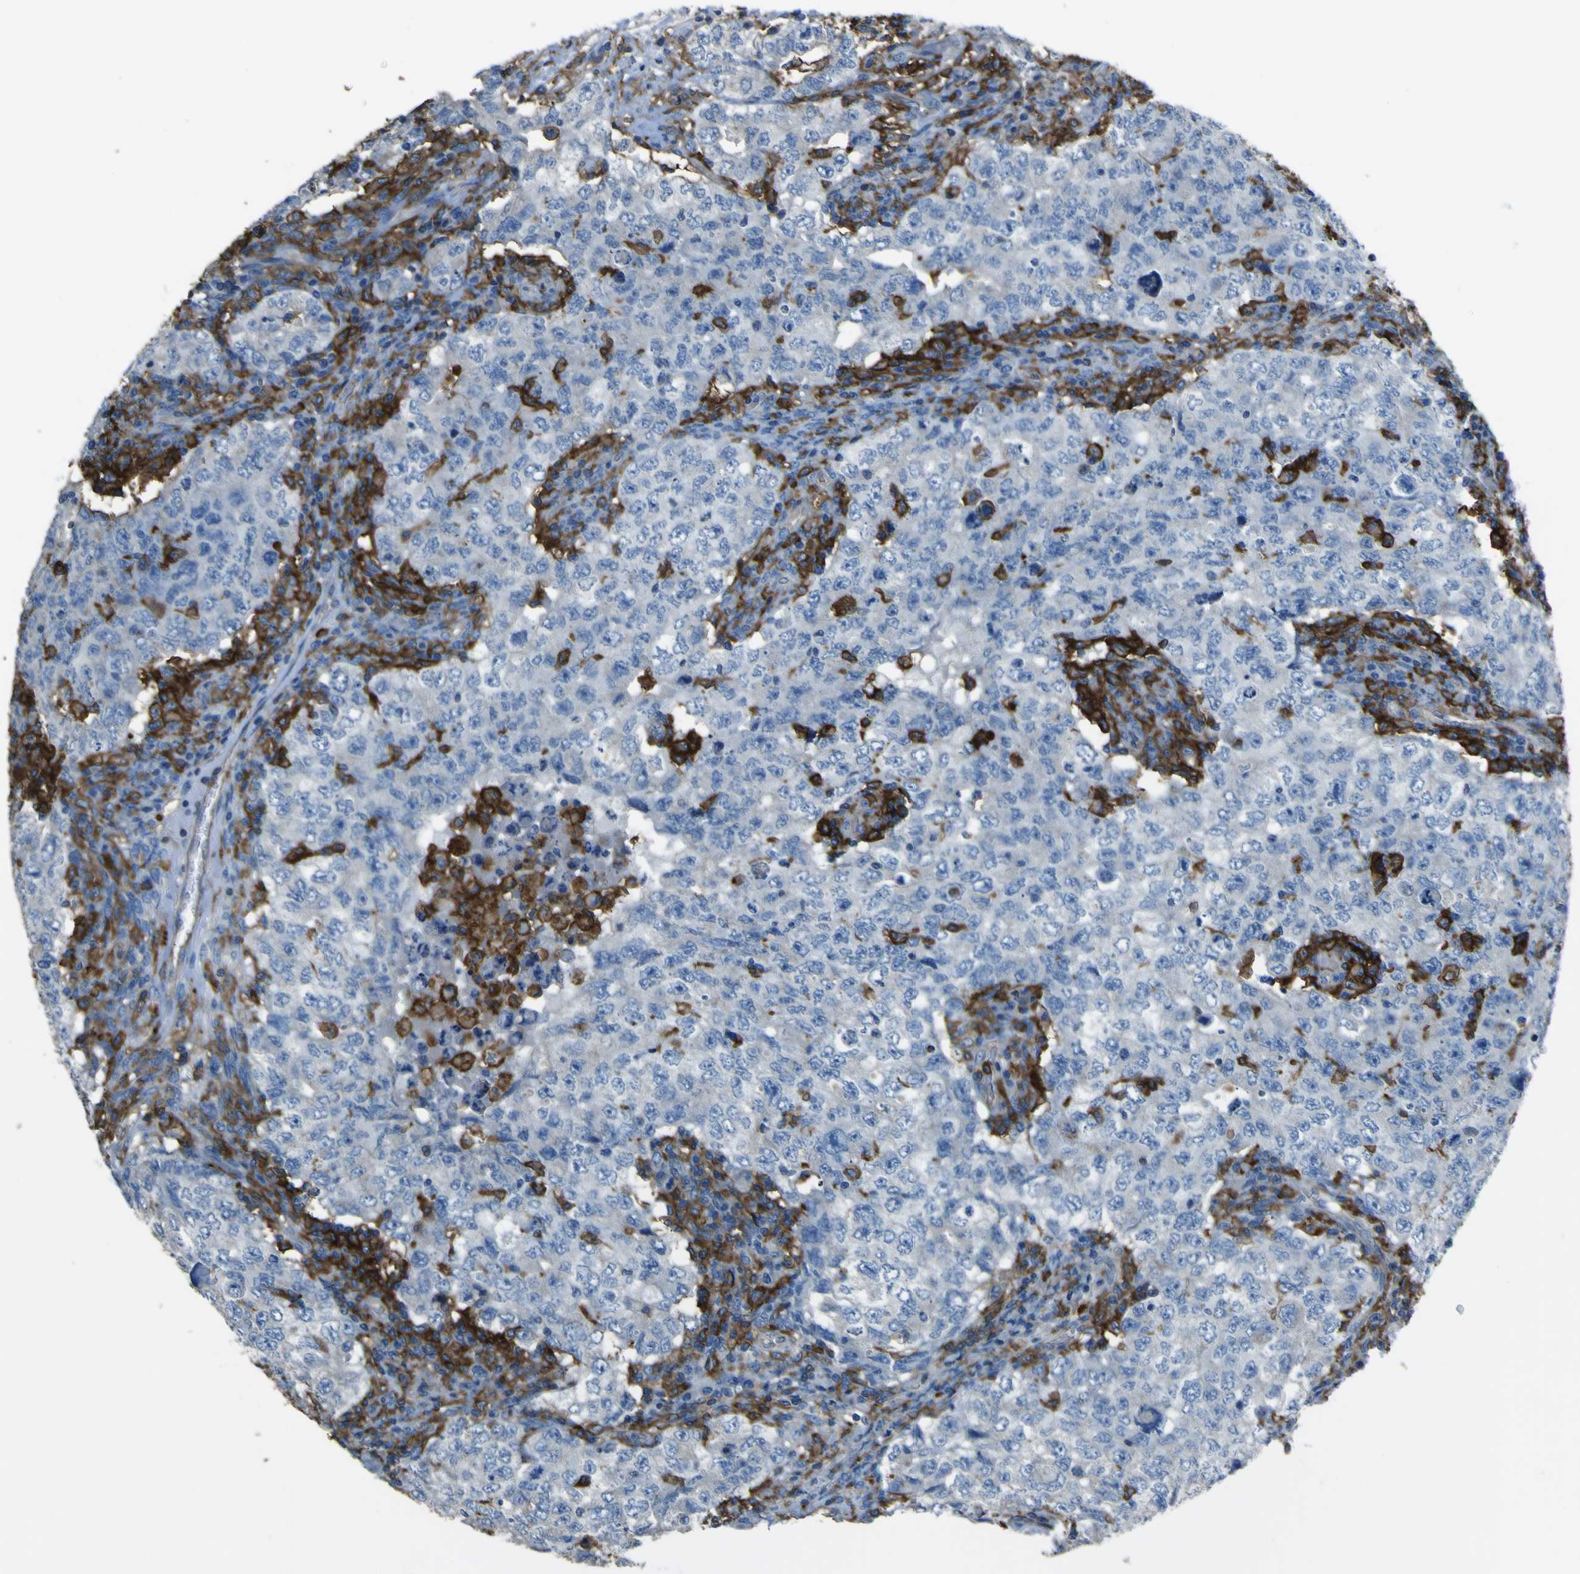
{"staining": {"intensity": "negative", "quantity": "none", "location": "none"}, "tissue": "testis cancer", "cell_type": "Tumor cells", "image_type": "cancer", "snomed": [{"axis": "morphology", "description": "Carcinoma, Embryonal, NOS"}, {"axis": "topography", "description": "Testis"}], "caption": "Embryonal carcinoma (testis) was stained to show a protein in brown. There is no significant positivity in tumor cells.", "gene": "LAIR1", "patient": {"sex": "male", "age": 26}}